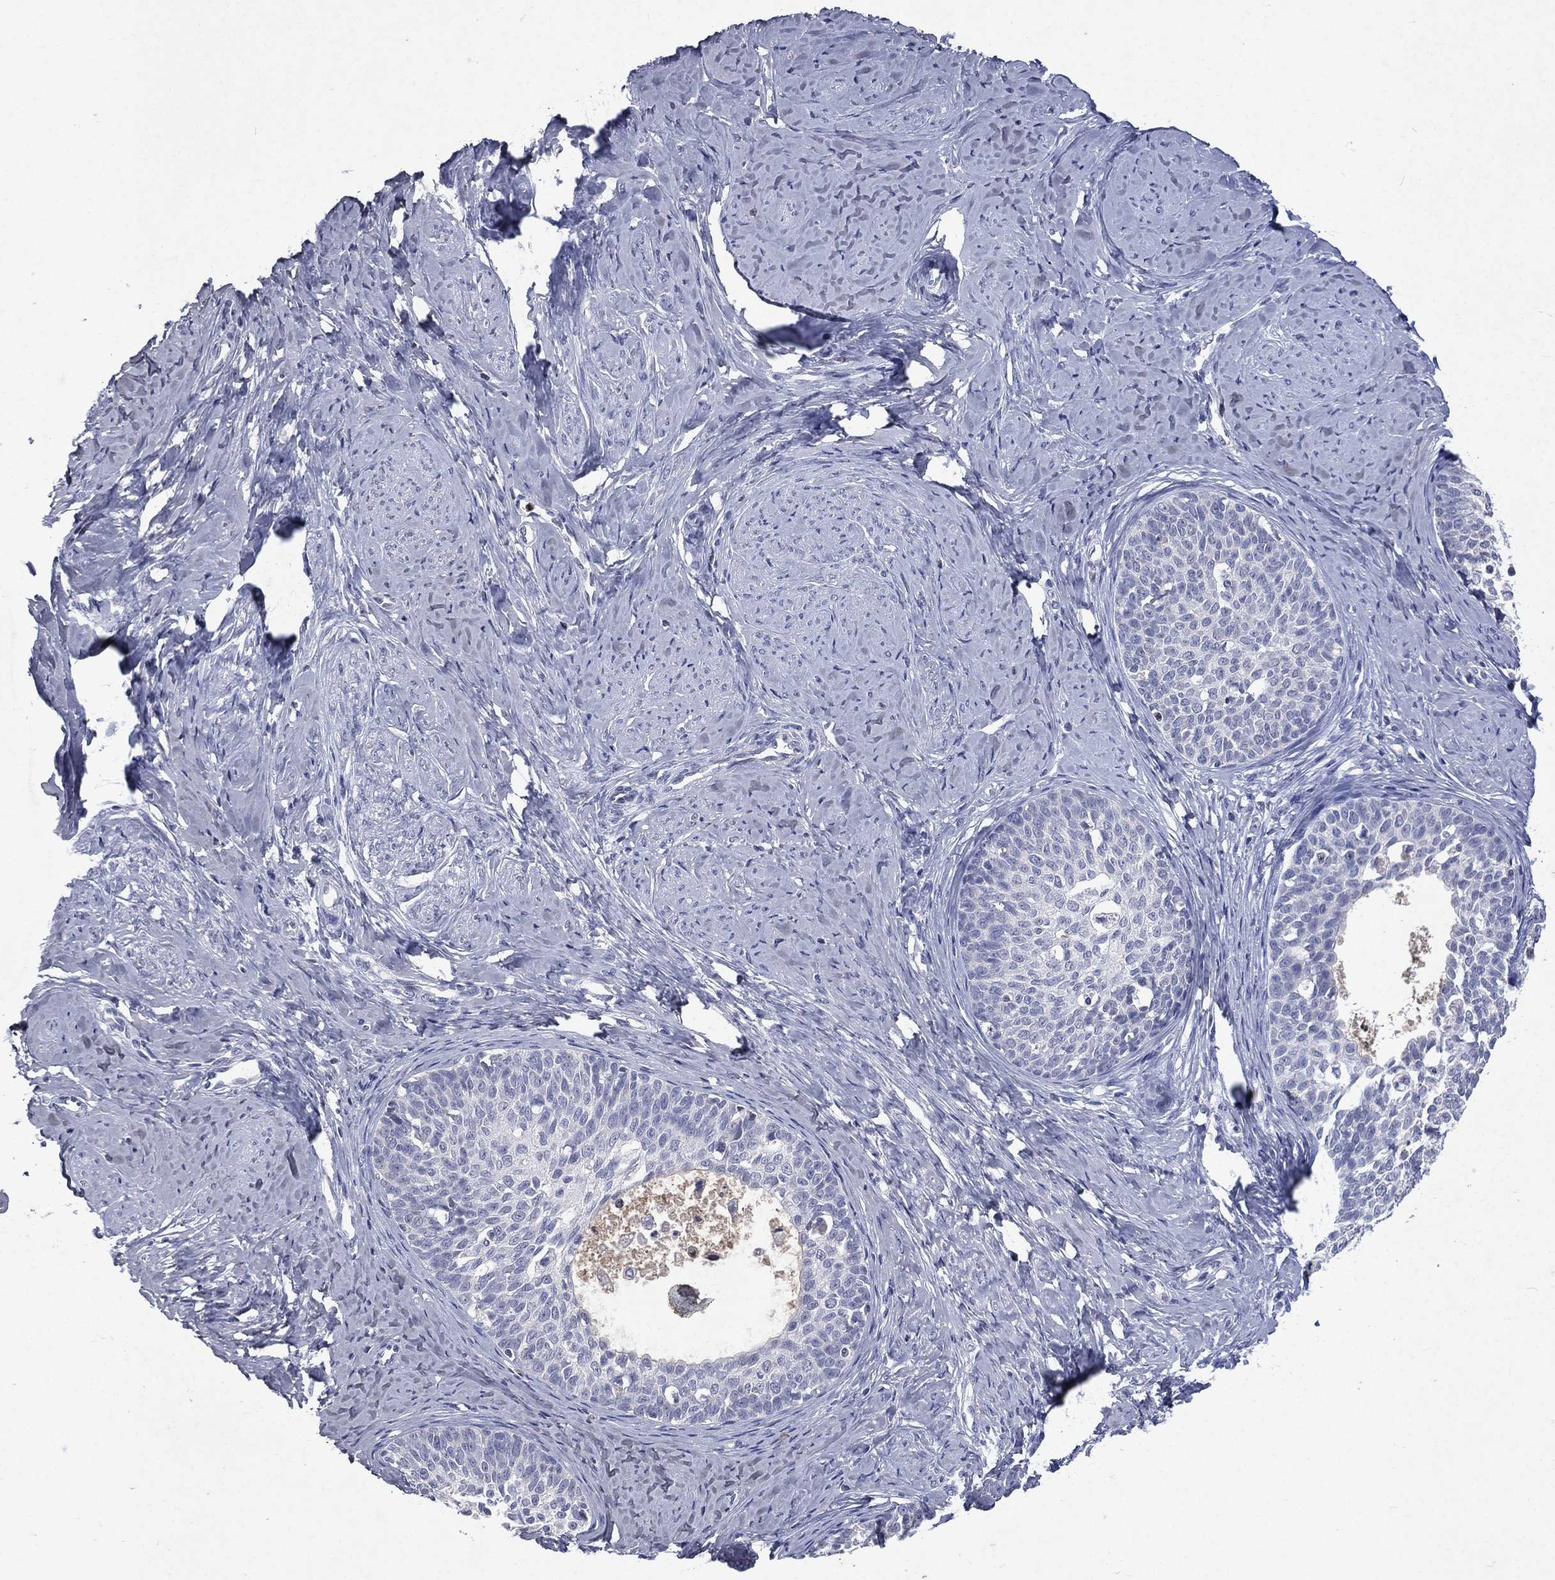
{"staining": {"intensity": "negative", "quantity": "none", "location": "none"}, "tissue": "cervical cancer", "cell_type": "Tumor cells", "image_type": "cancer", "snomed": [{"axis": "morphology", "description": "Squamous cell carcinoma, NOS"}, {"axis": "topography", "description": "Cervix"}], "caption": "Image shows no protein positivity in tumor cells of cervical cancer tissue. Brightfield microscopy of immunohistochemistry stained with DAB (brown) and hematoxylin (blue), captured at high magnification.", "gene": "SLC34A2", "patient": {"sex": "female", "age": 51}}